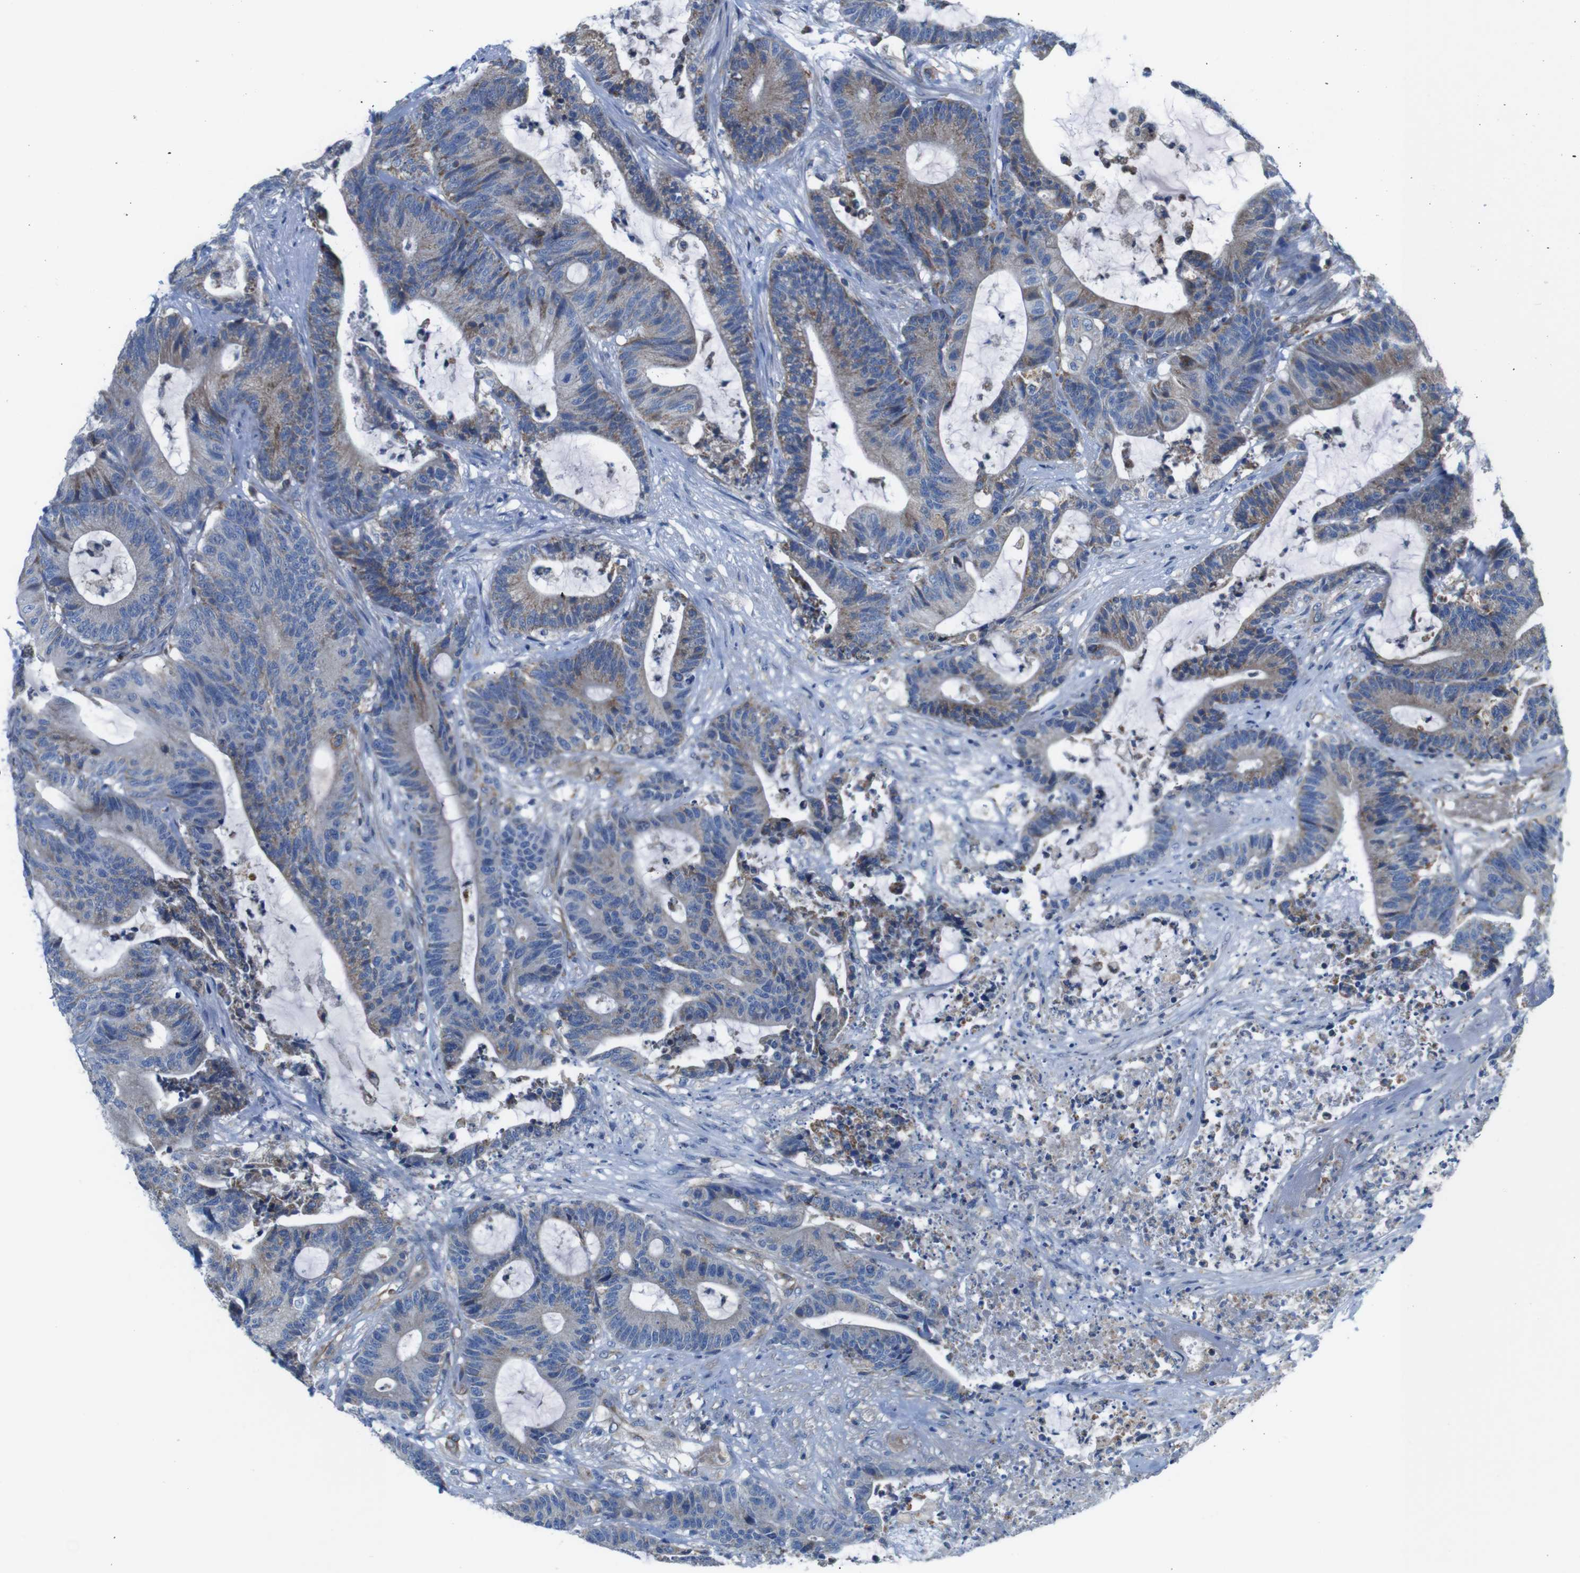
{"staining": {"intensity": "weak", "quantity": "25%-75%", "location": "cytoplasmic/membranous"}, "tissue": "colorectal cancer", "cell_type": "Tumor cells", "image_type": "cancer", "snomed": [{"axis": "morphology", "description": "Adenocarcinoma, NOS"}, {"axis": "topography", "description": "Colon"}], "caption": "Protein expression analysis of human colorectal adenocarcinoma reveals weak cytoplasmic/membranous expression in about 25%-75% of tumor cells. Ihc stains the protein of interest in brown and the nuclei are stained blue.", "gene": "PDCD1LG2", "patient": {"sex": "female", "age": 84}}